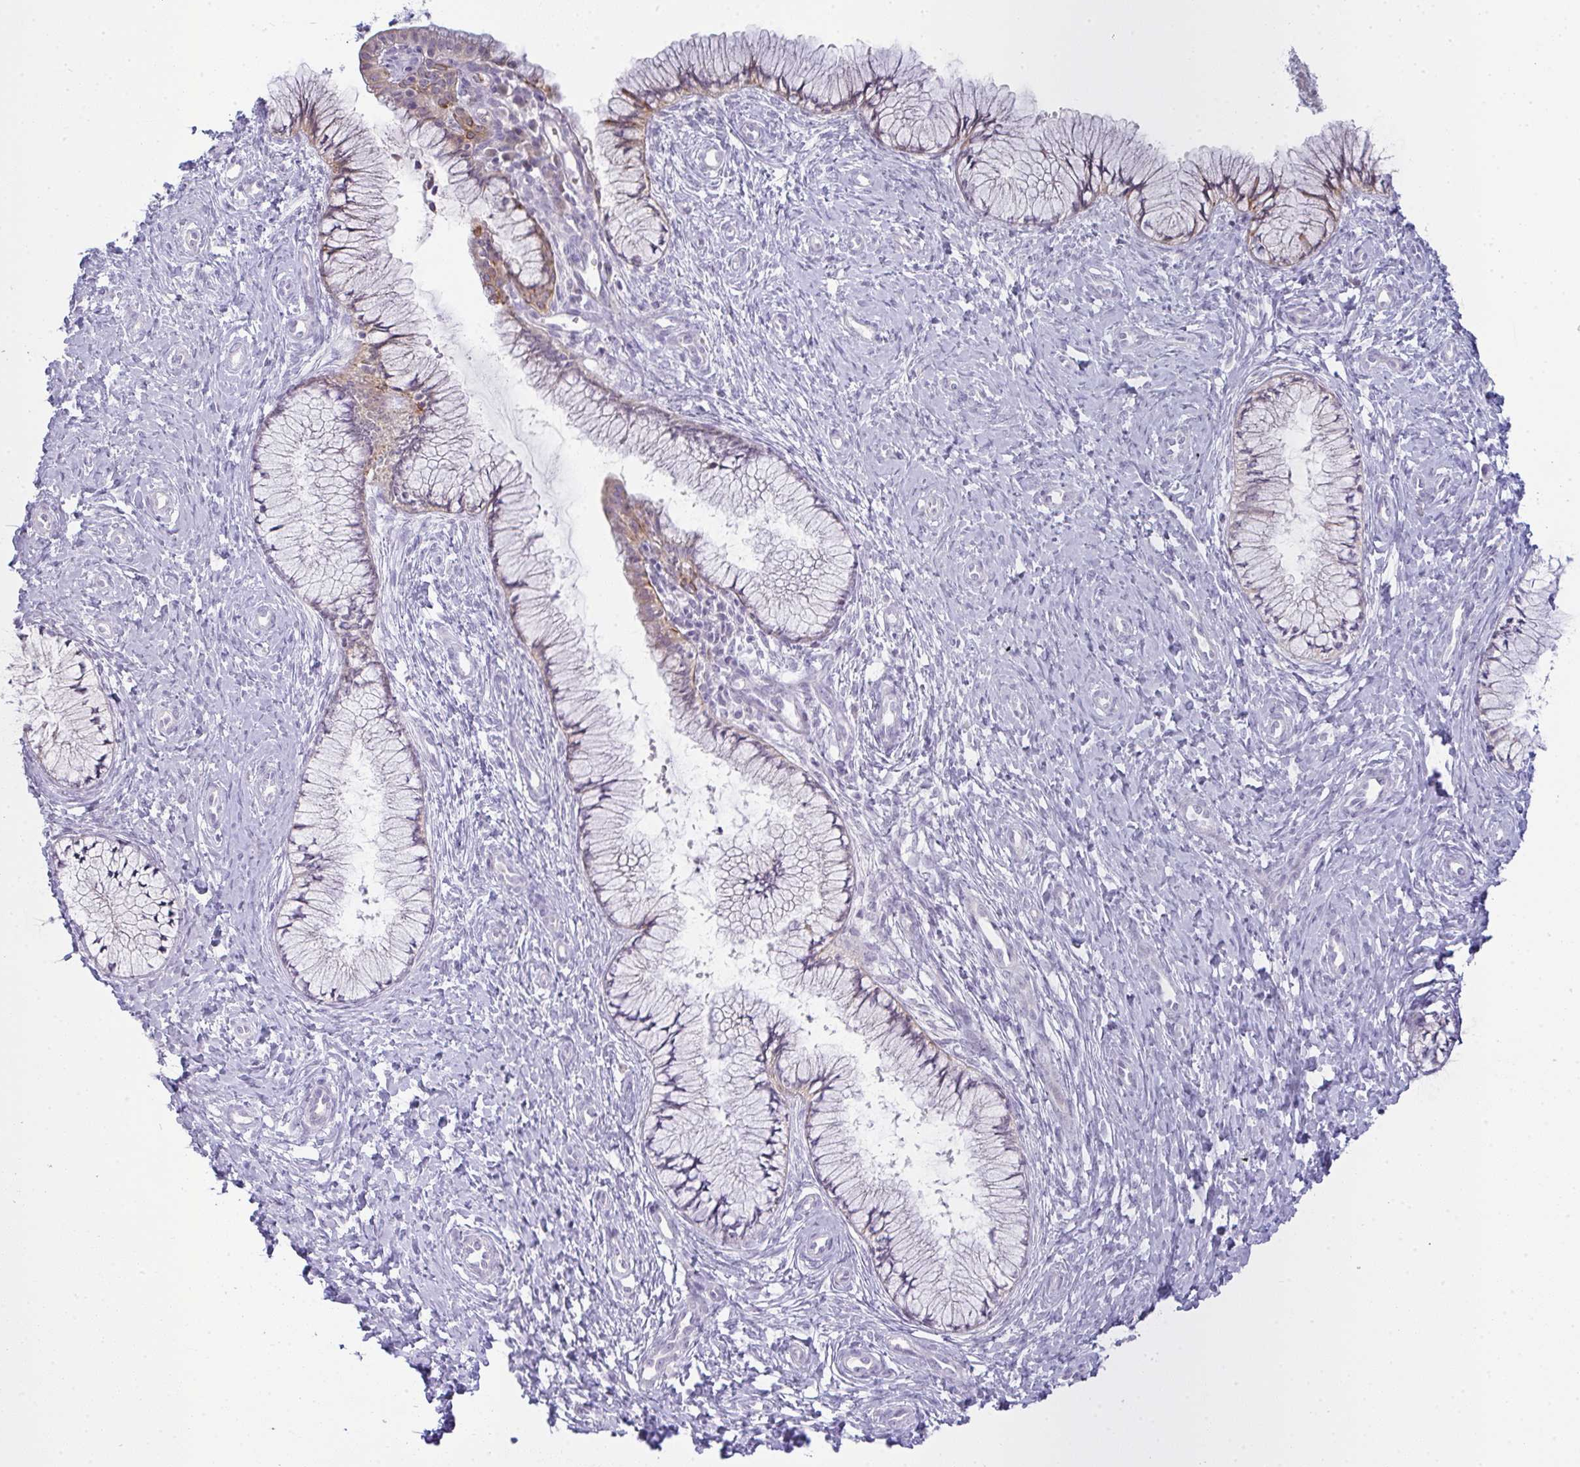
{"staining": {"intensity": "weak", "quantity": "<25%", "location": "cytoplasmic/membranous"}, "tissue": "cervix", "cell_type": "Glandular cells", "image_type": "normal", "snomed": [{"axis": "morphology", "description": "Normal tissue, NOS"}, {"axis": "topography", "description": "Cervix"}], "caption": "This image is of normal cervix stained with immunohistochemistry (IHC) to label a protein in brown with the nuclei are counter-stained blue. There is no positivity in glandular cells. Nuclei are stained in blue.", "gene": "SIRPB2", "patient": {"sex": "female", "age": 37}}